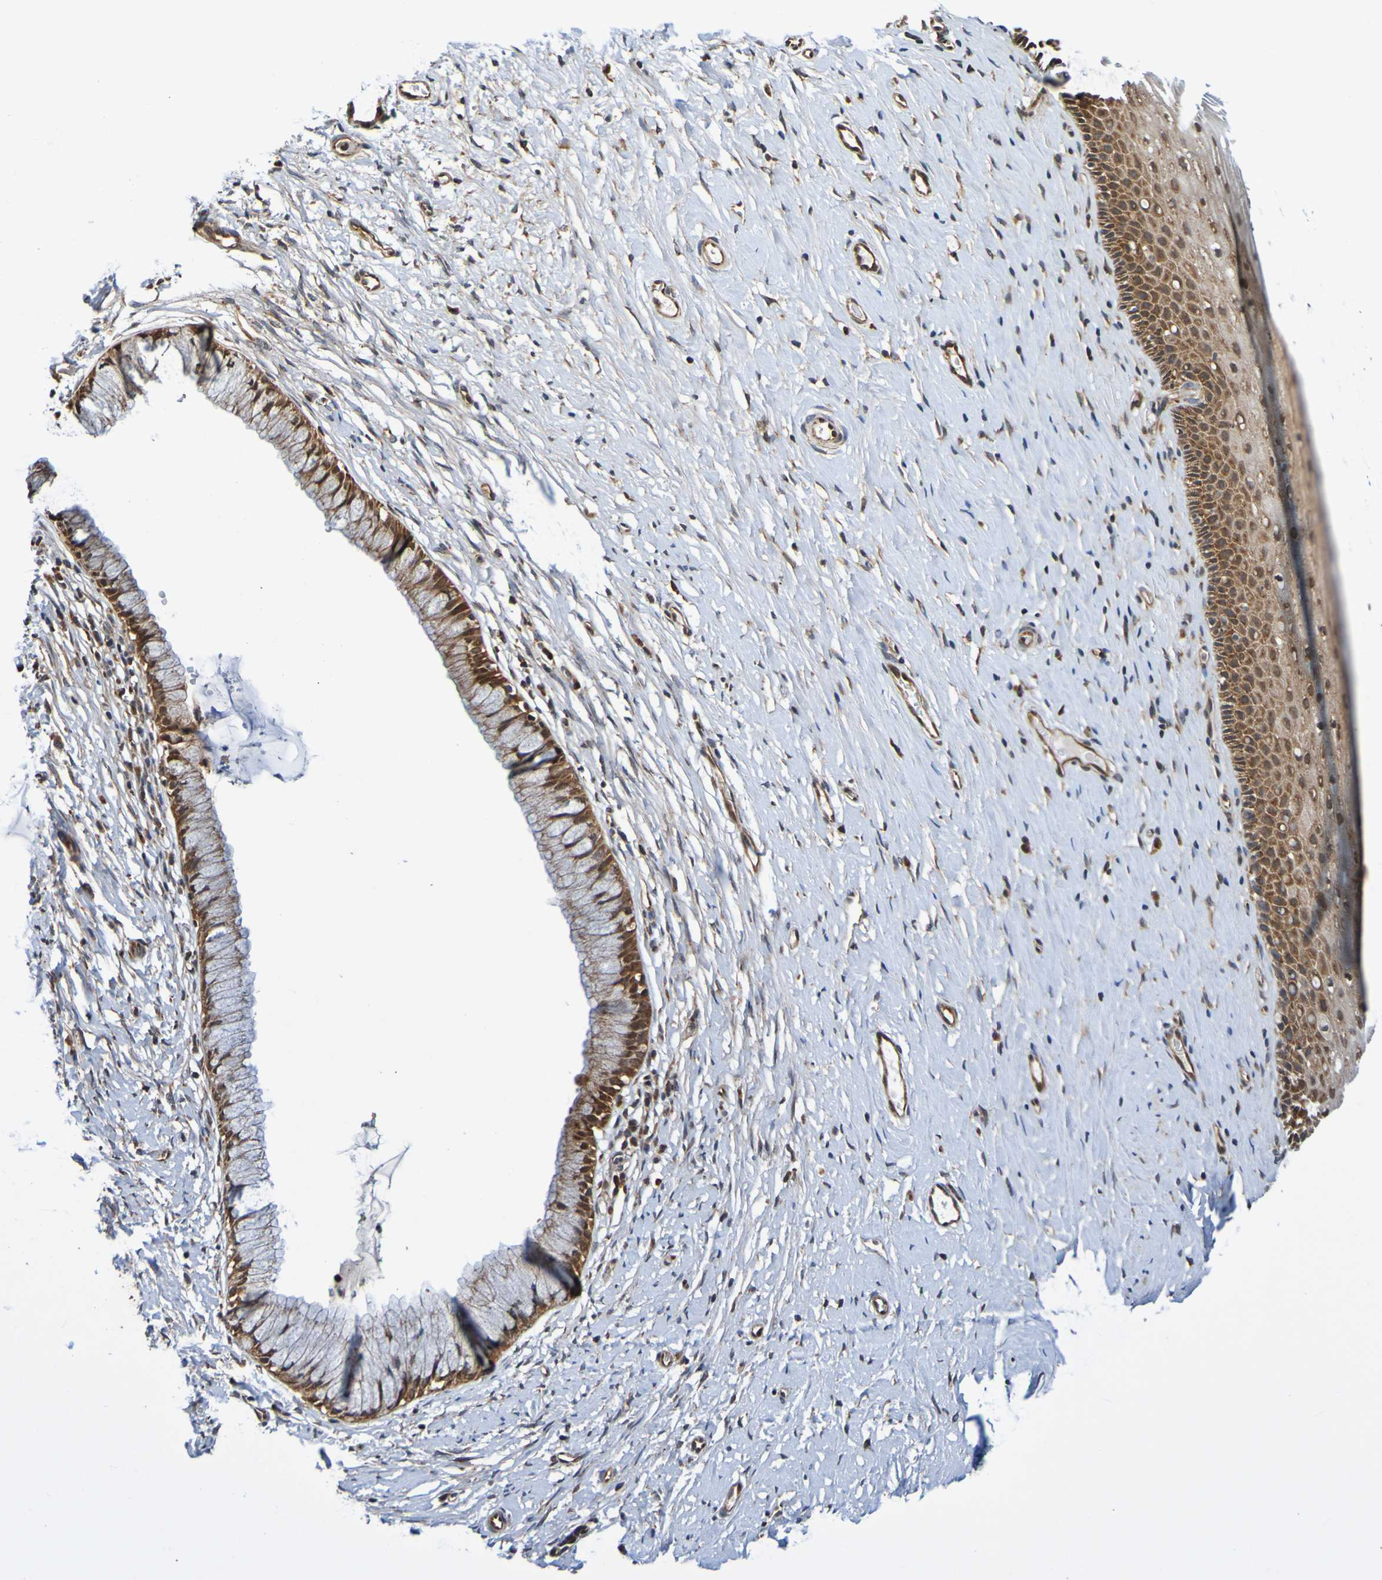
{"staining": {"intensity": "strong", "quantity": ">75%", "location": "cytoplasmic/membranous"}, "tissue": "cervix", "cell_type": "Glandular cells", "image_type": "normal", "snomed": [{"axis": "morphology", "description": "Normal tissue, NOS"}, {"axis": "topography", "description": "Cervix"}], "caption": "IHC image of unremarkable cervix stained for a protein (brown), which shows high levels of strong cytoplasmic/membranous positivity in approximately >75% of glandular cells.", "gene": "AXIN1", "patient": {"sex": "female", "age": 39}}